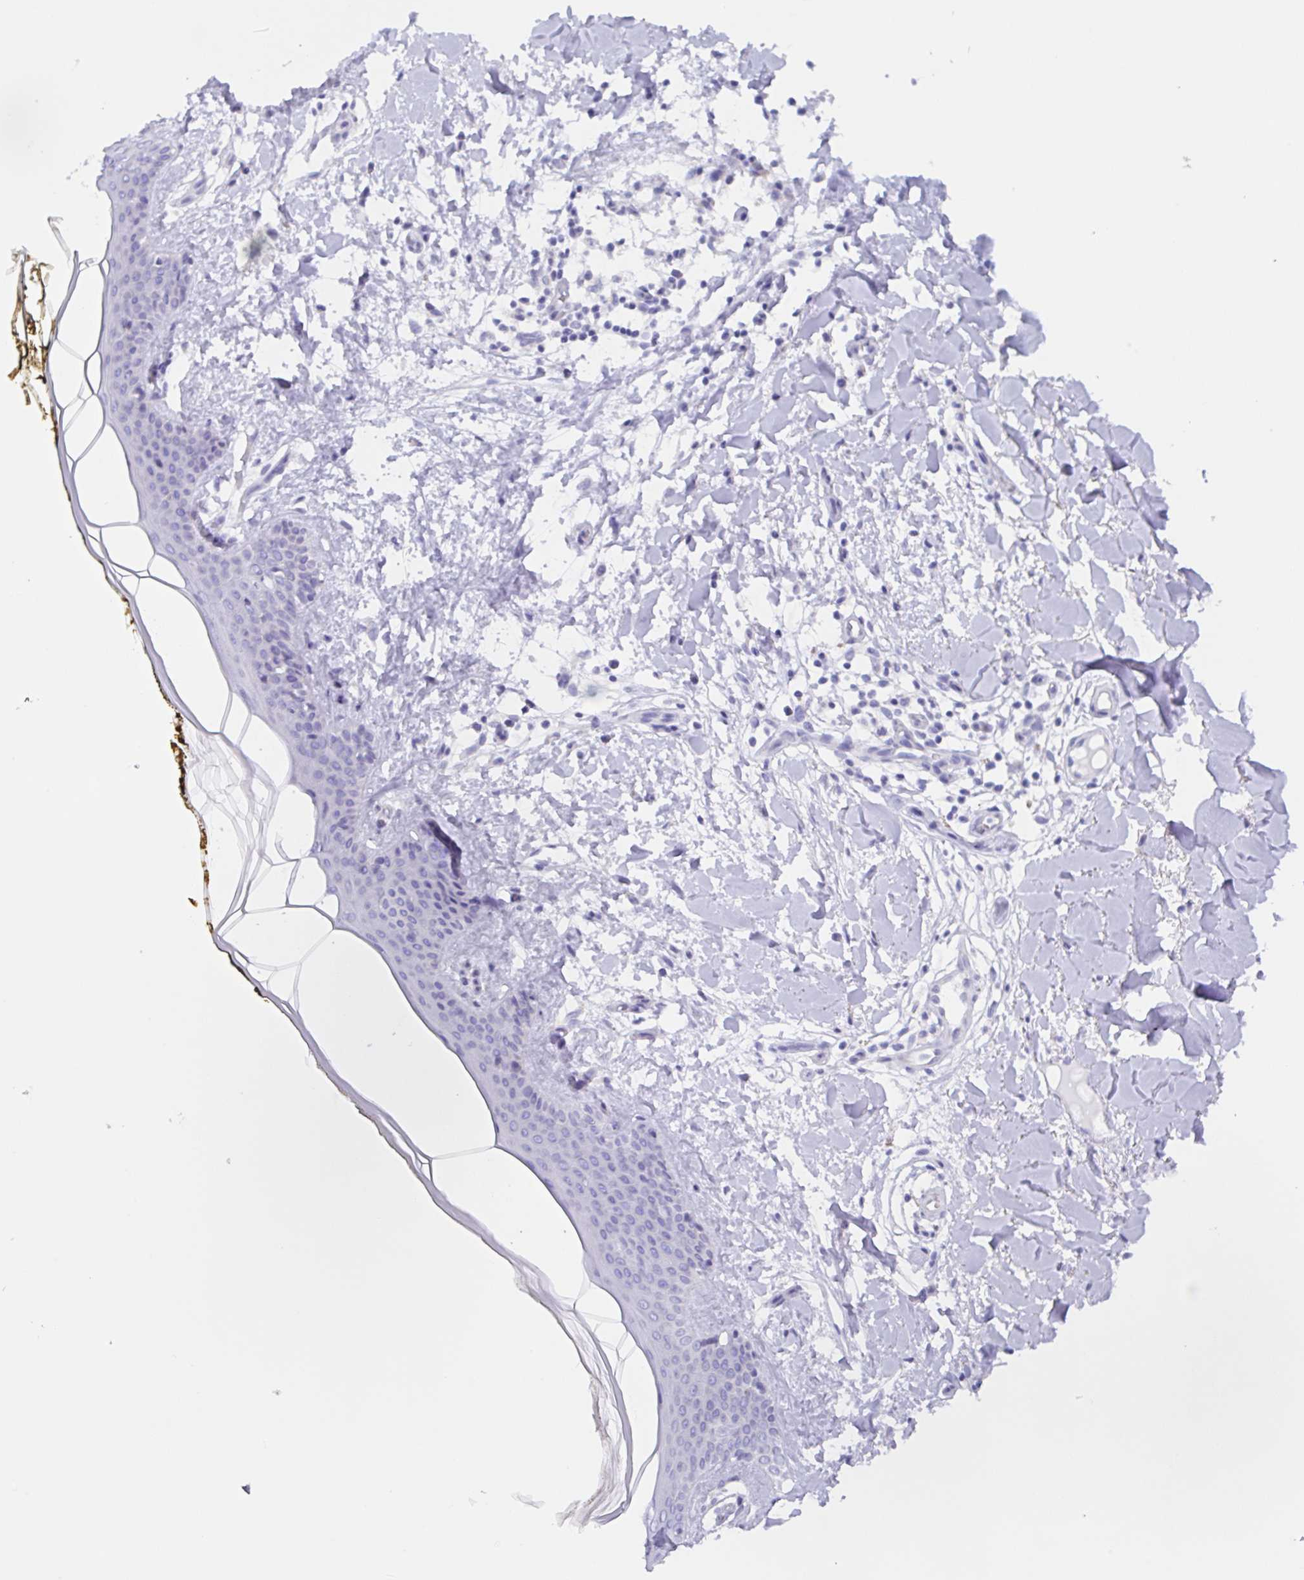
{"staining": {"intensity": "negative", "quantity": "none", "location": "none"}, "tissue": "skin", "cell_type": "Fibroblasts", "image_type": "normal", "snomed": [{"axis": "morphology", "description": "Normal tissue, NOS"}, {"axis": "topography", "description": "Skin"}], "caption": "This is an immunohistochemistry histopathology image of benign human skin. There is no expression in fibroblasts.", "gene": "SCG3", "patient": {"sex": "female", "age": 34}}